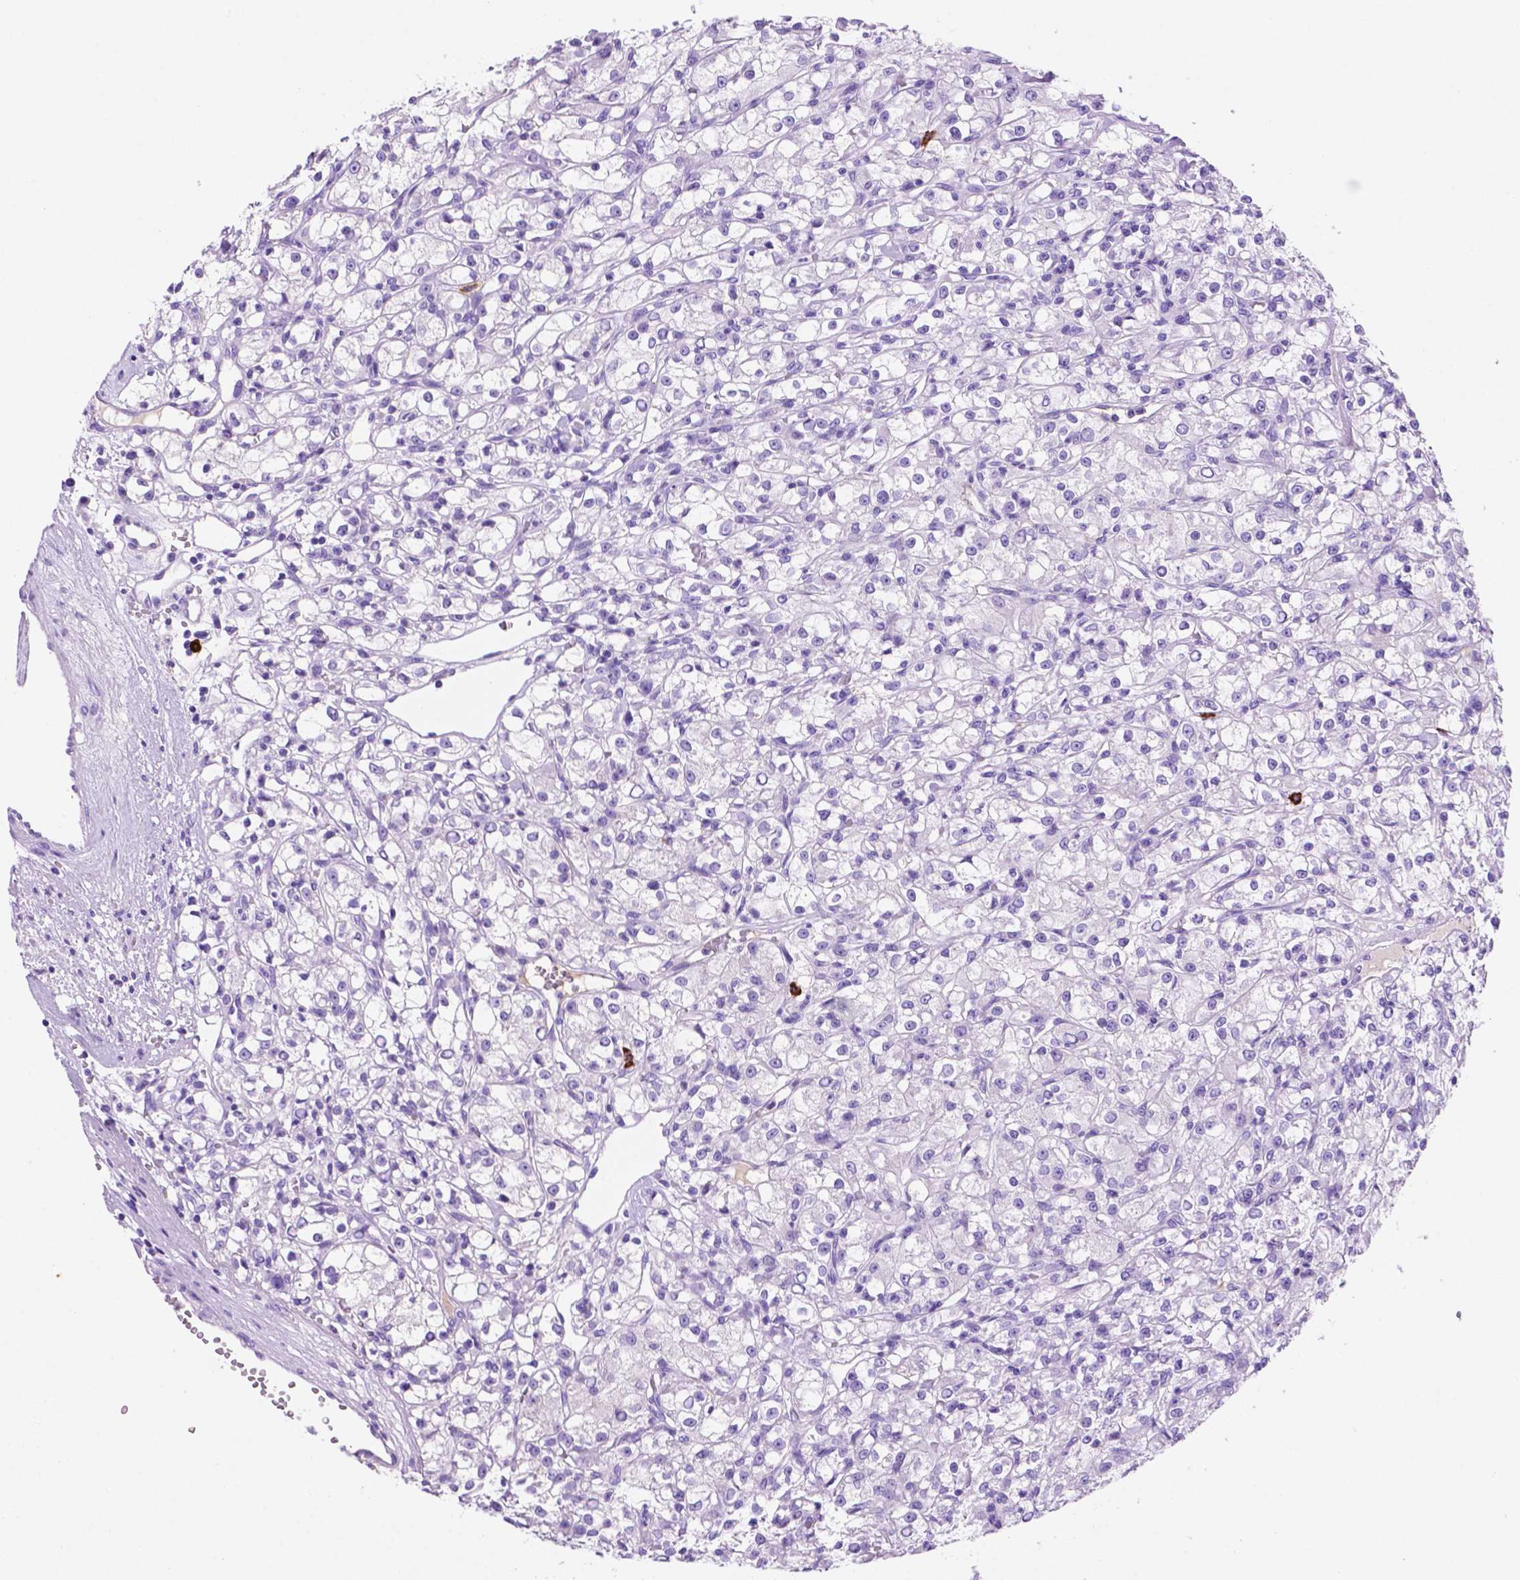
{"staining": {"intensity": "negative", "quantity": "none", "location": "none"}, "tissue": "renal cancer", "cell_type": "Tumor cells", "image_type": "cancer", "snomed": [{"axis": "morphology", "description": "Adenocarcinoma, NOS"}, {"axis": "topography", "description": "Kidney"}], "caption": "DAB immunohistochemical staining of renal cancer (adenocarcinoma) demonstrates no significant expression in tumor cells.", "gene": "FOXB2", "patient": {"sex": "female", "age": 59}}